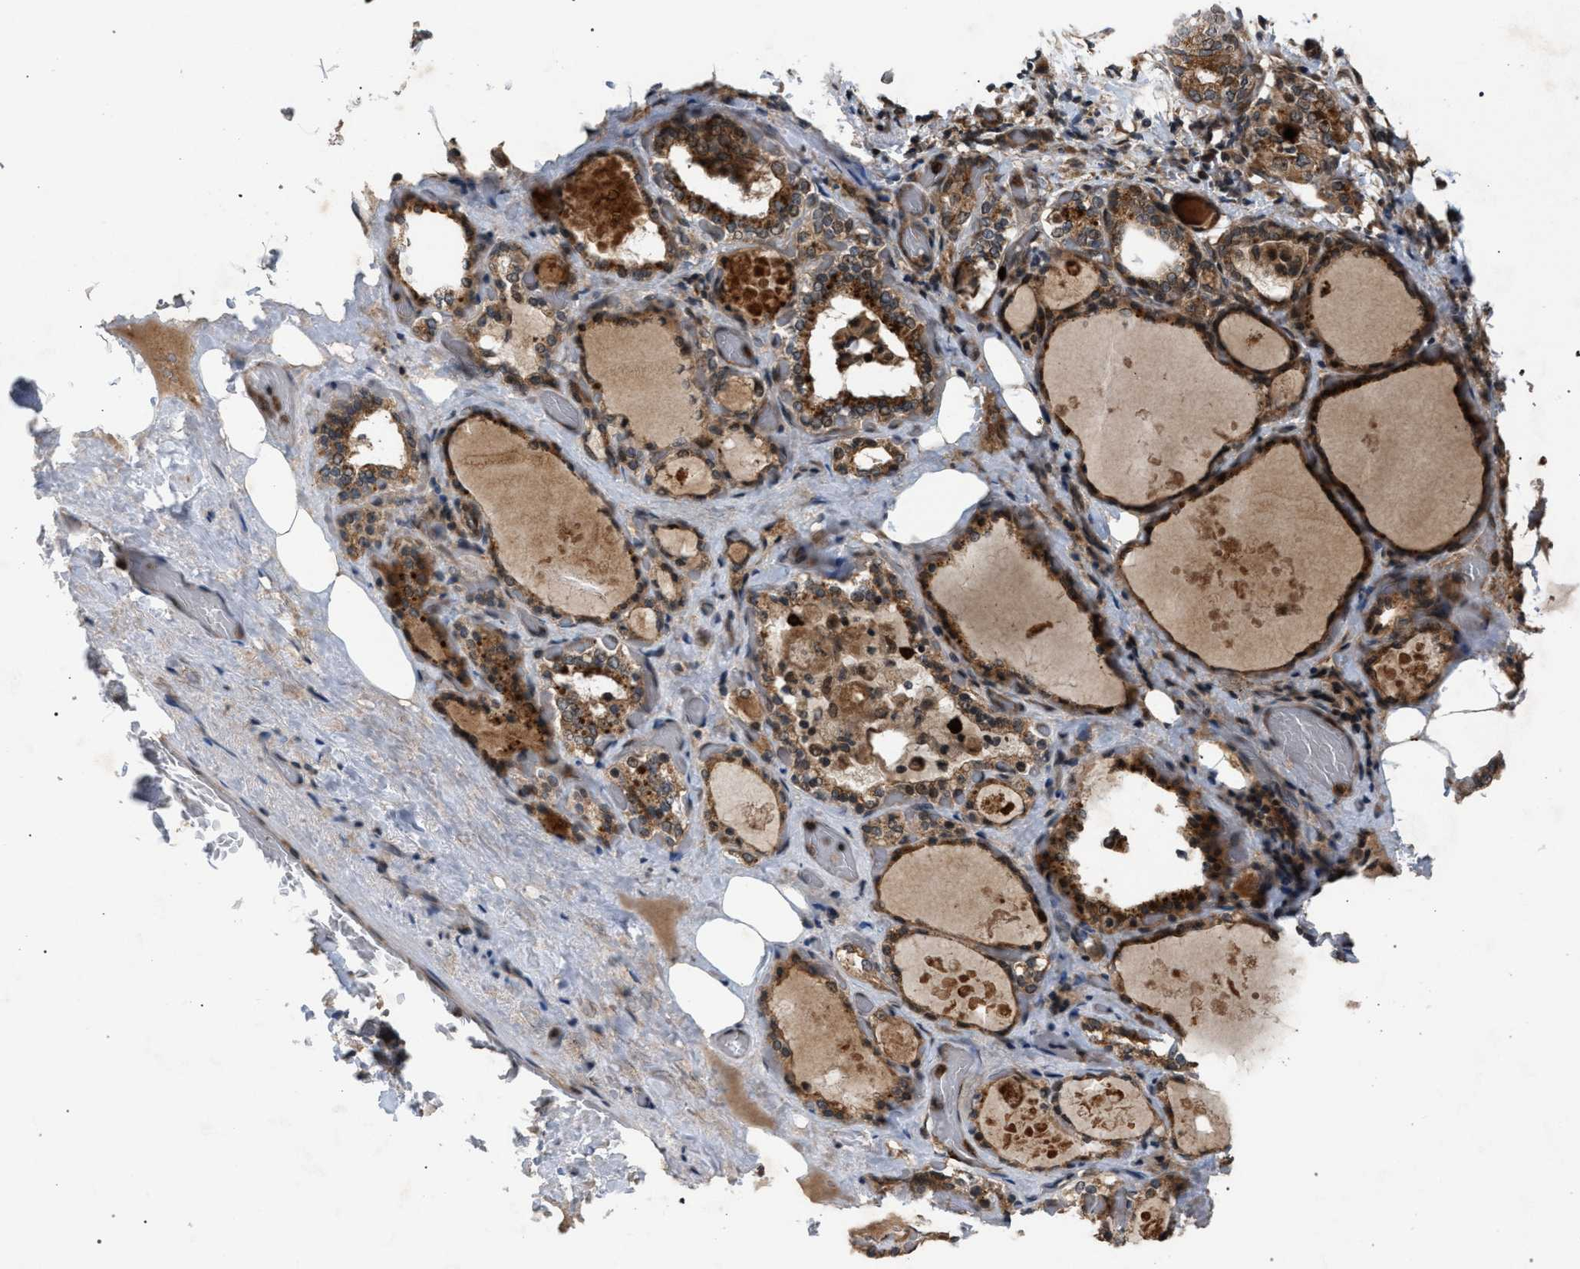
{"staining": {"intensity": "moderate", "quantity": ">75%", "location": "cytoplasmic/membranous,nuclear"}, "tissue": "thyroid gland", "cell_type": "Glandular cells", "image_type": "normal", "snomed": [{"axis": "morphology", "description": "Normal tissue, NOS"}, {"axis": "topography", "description": "Thyroid gland"}], "caption": "Immunohistochemistry (DAB) staining of unremarkable human thyroid gland demonstrates moderate cytoplasmic/membranous,nuclear protein staining in approximately >75% of glandular cells.", "gene": "IRAK4", "patient": {"sex": "male", "age": 61}}